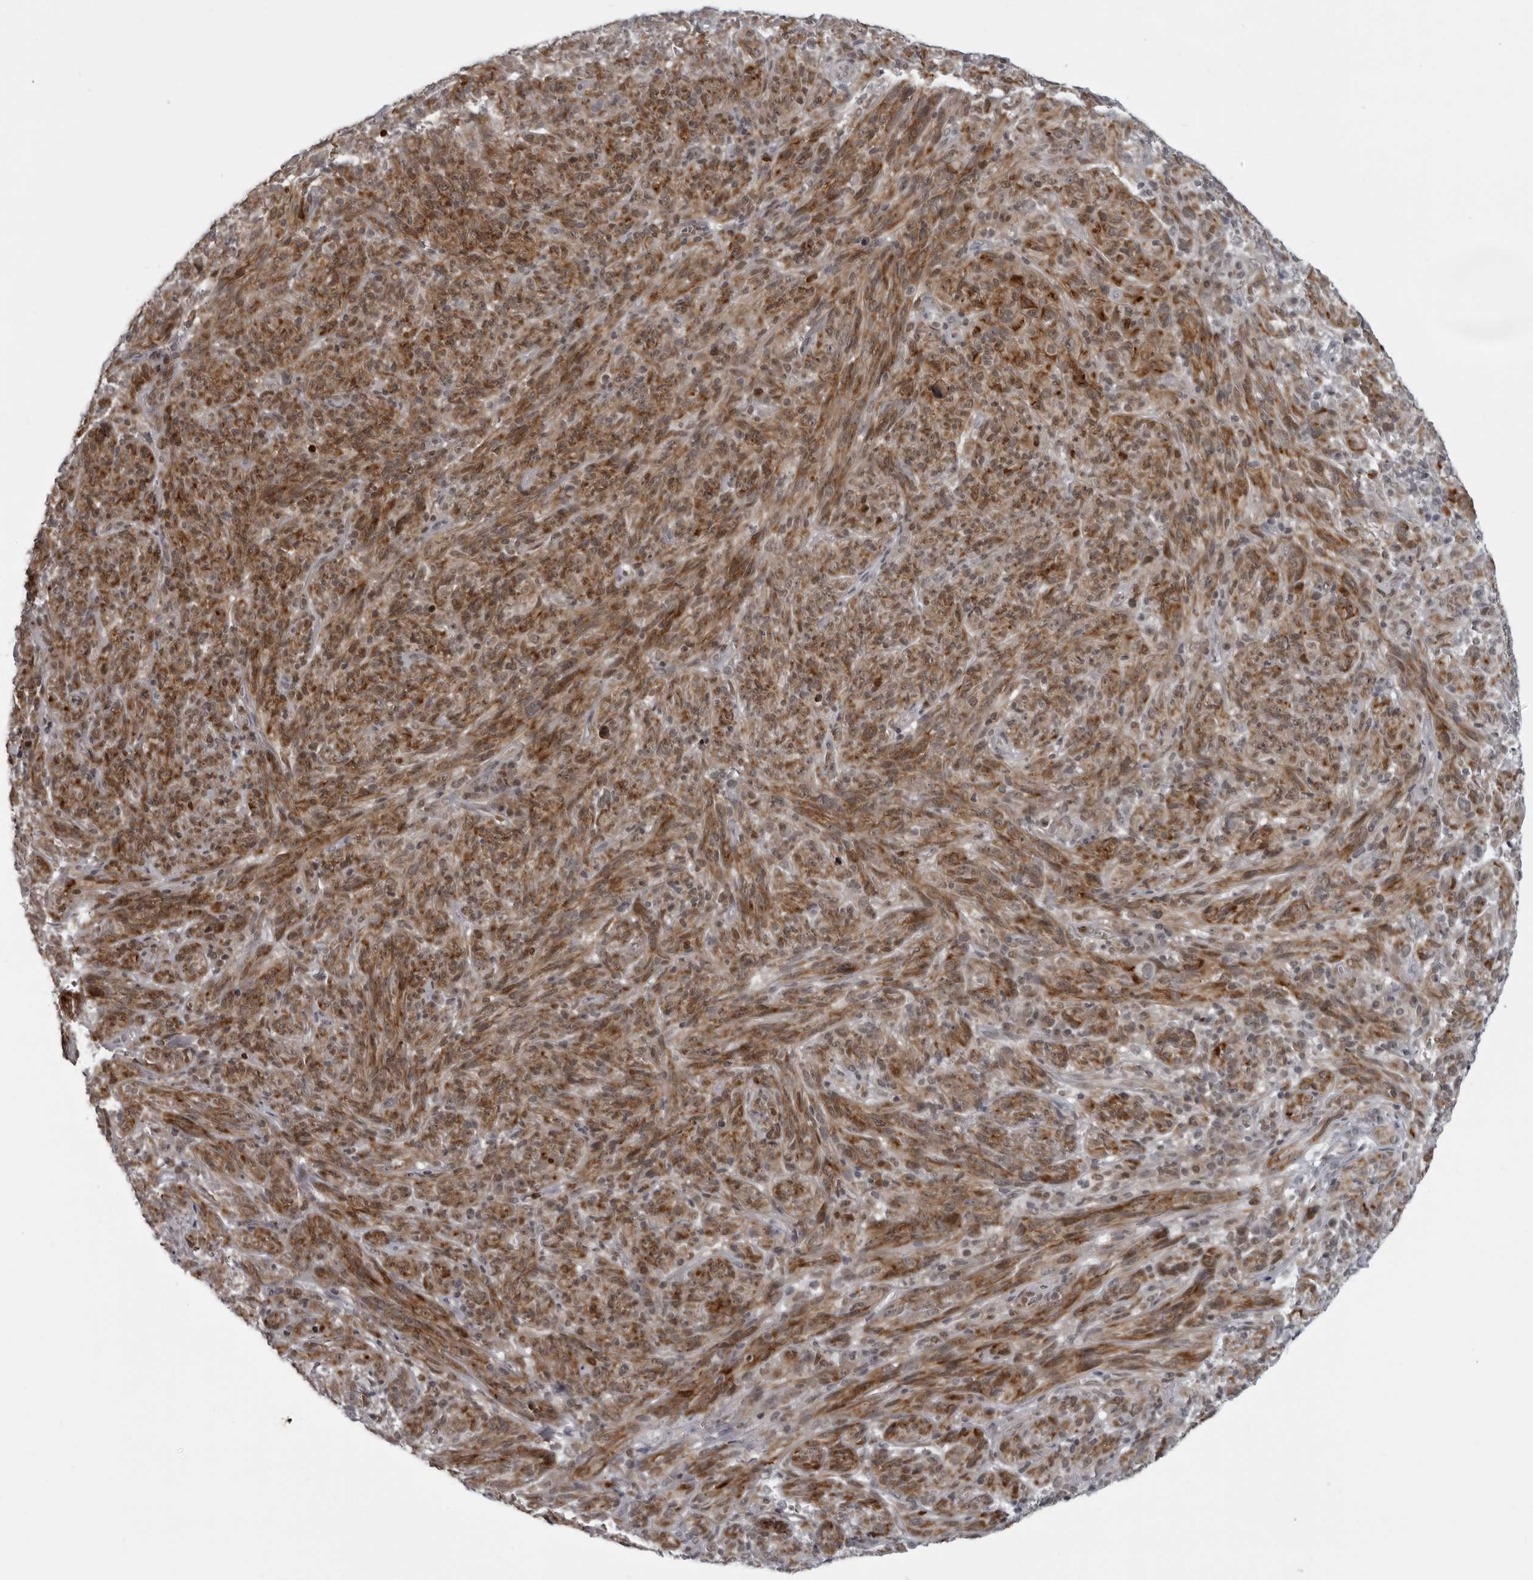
{"staining": {"intensity": "moderate", "quantity": ">75%", "location": "cytoplasmic/membranous"}, "tissue": "melanoma", "cell_type": "Tumor cells", "image_type": "cancer", "snomed": [{"axis": "morphology", "description": "Malignant melanoma, NOS"}, {"axis": "topography", "description": "Skin of head"}], "caption": "Human melanoma stained with a protein marker demonstrates moderate staining in tumor cells.", "gene": "THOP1", "patient": {"sex": "male", "age": 96}}